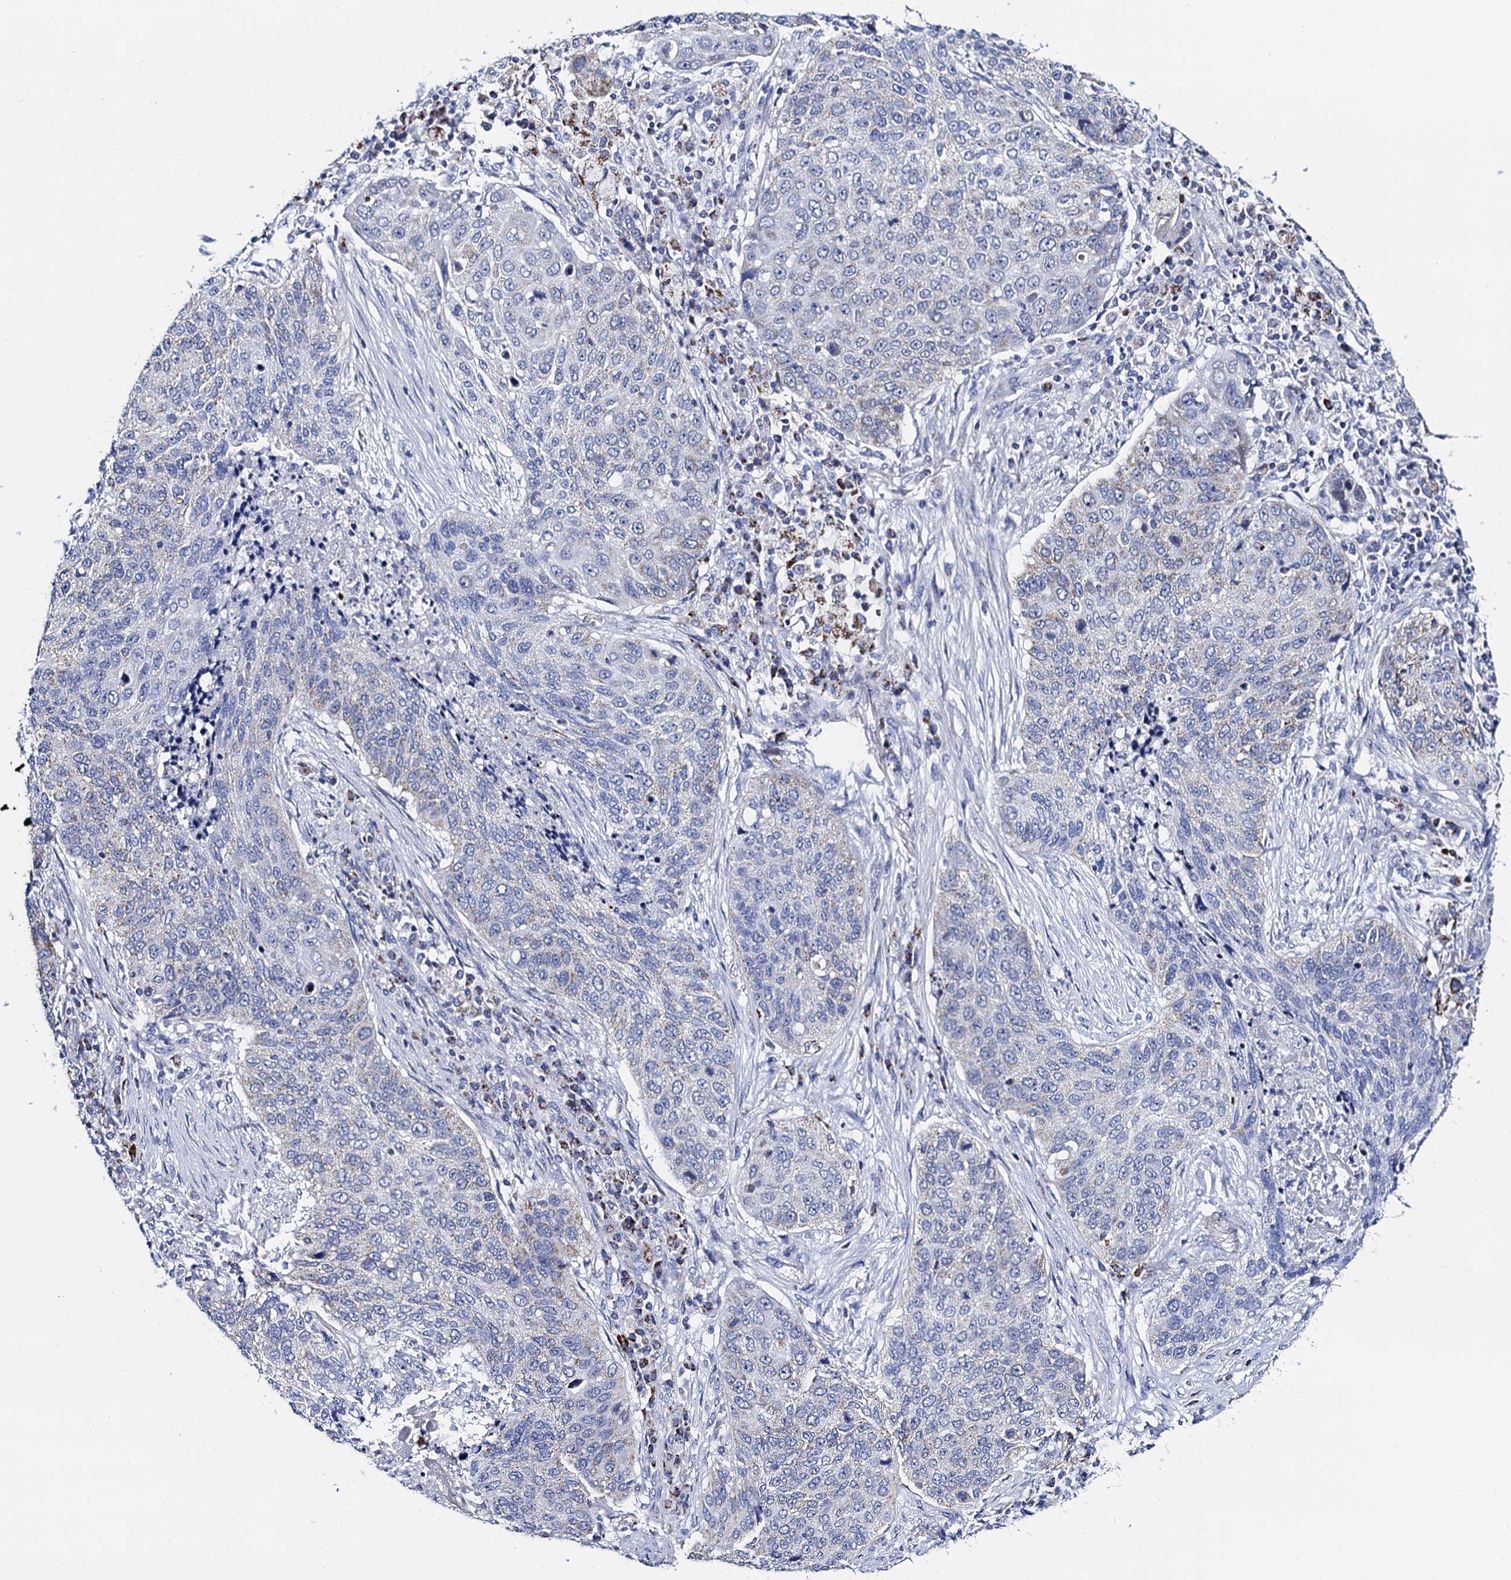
{"staining": {"intensity": "negative", "quantity": "none", "location": "none"}, "tissue": "lung cancer", "cell_type": "Tumor cells", "image_type": "cancer", "snomed": [{"axis": "morphology", "description": "Squamous cell carcinoma, NOS"}, {"axis": "topography", "description": "Lung"}], "caption": "High power microscopy histopathology image of an IHC image of squamous cell carcinoma (lung), revealing no significant expression in tumor cells. Brightfield microscopy of immunohistochemistry stained with DAB (brown) and hematoxylin (blue), captured at high magnification.", "gene": "ACADSB", "patient": {"sex": "female", "age": 63}}